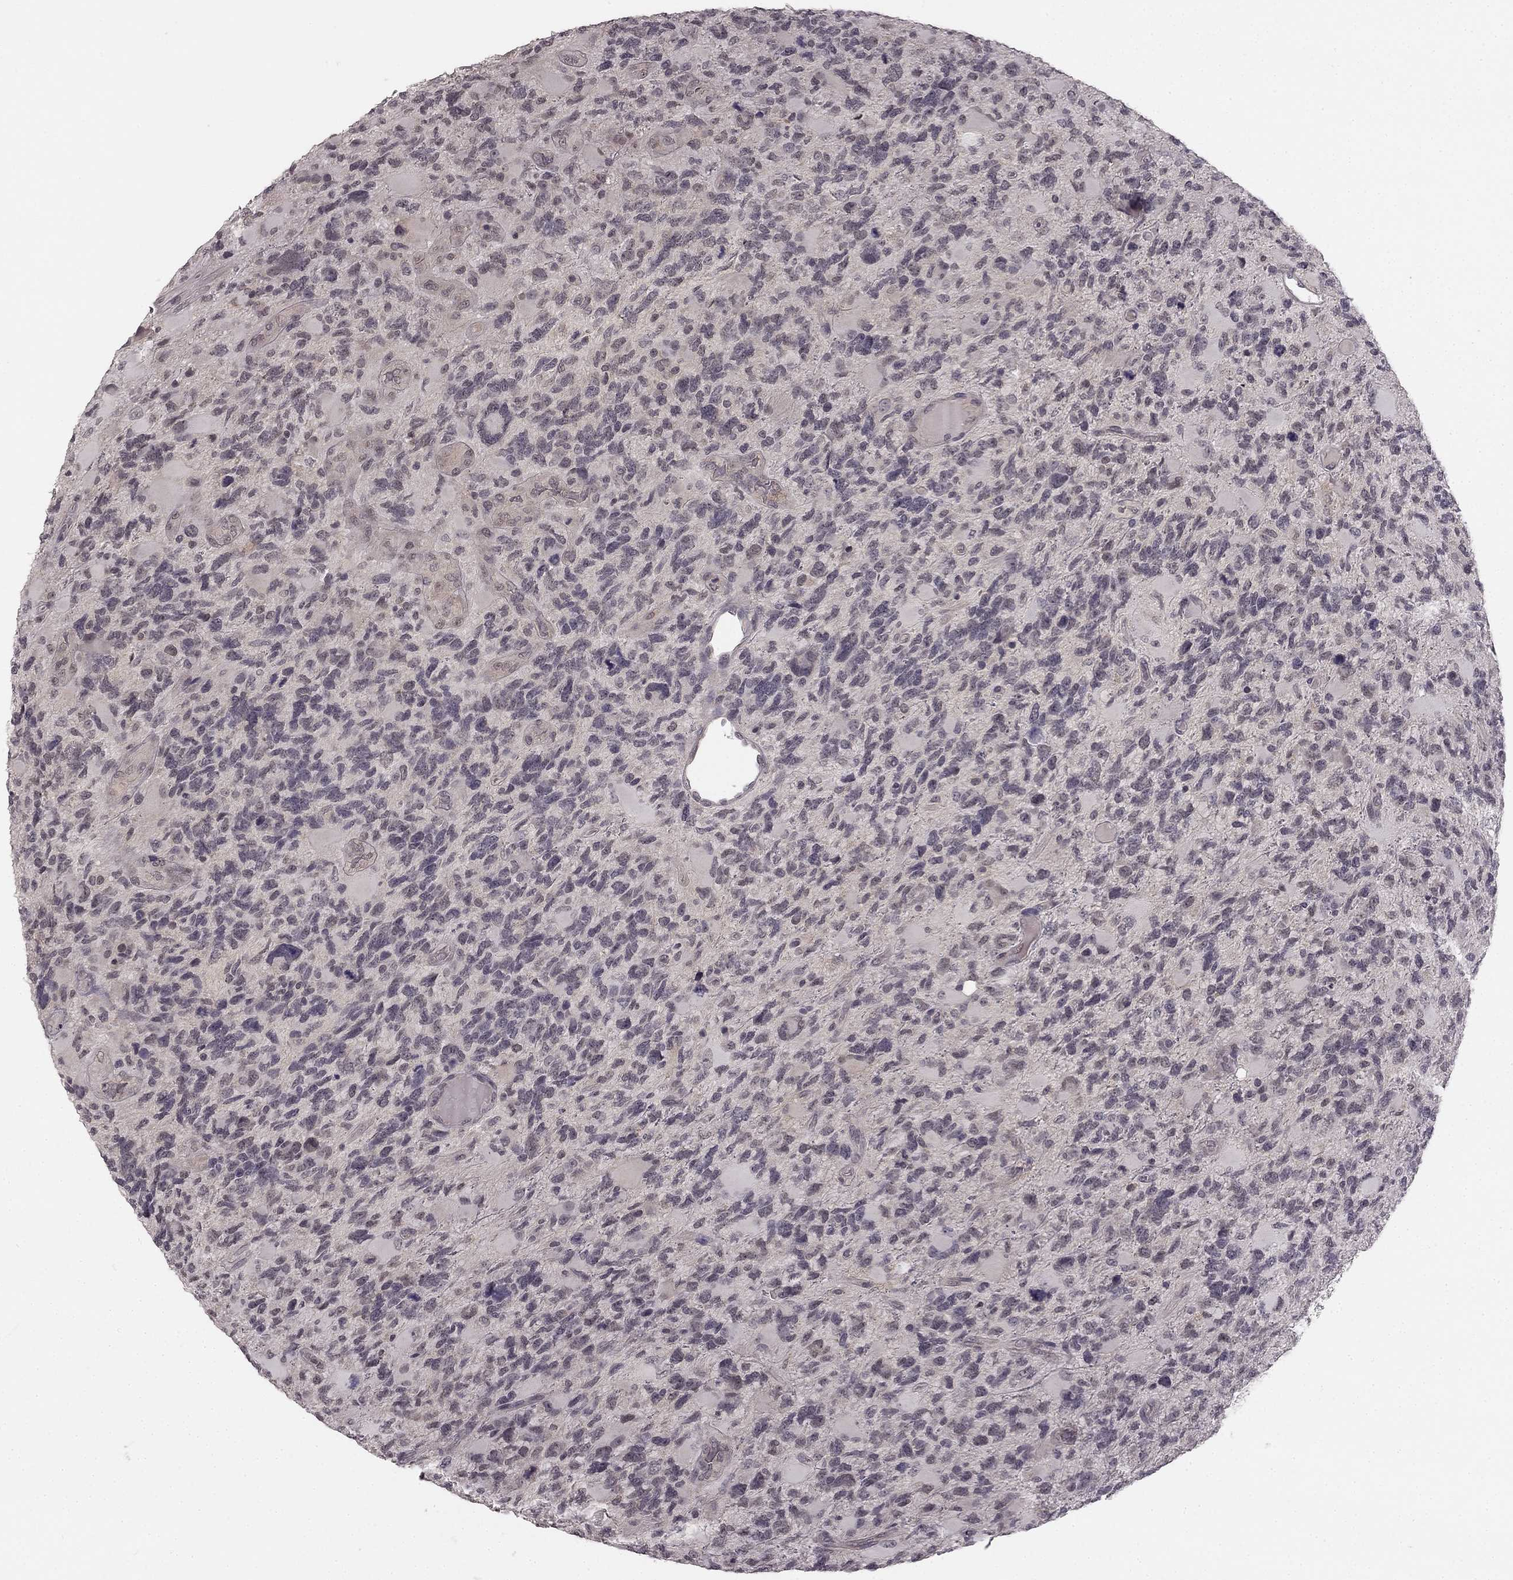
{"staining": {"intensity": "negative", "quantity": "none", "location": "none"}, "tissue": "glioma", "cell_type": "Tumor cells", "image_type": "cancer", "snomed": [{"axis": "morphology", "description": "Glioma, malignant, High grade"}, {"axis": "topography", "description": "Brain"}], "caption": "This is an immunohistochemistry histopathology image of human malignant glioma (high-grade). There is no expression in tumor cells.", "gene": "HCN4", "patient": {"sex": "female", "age": 71}}